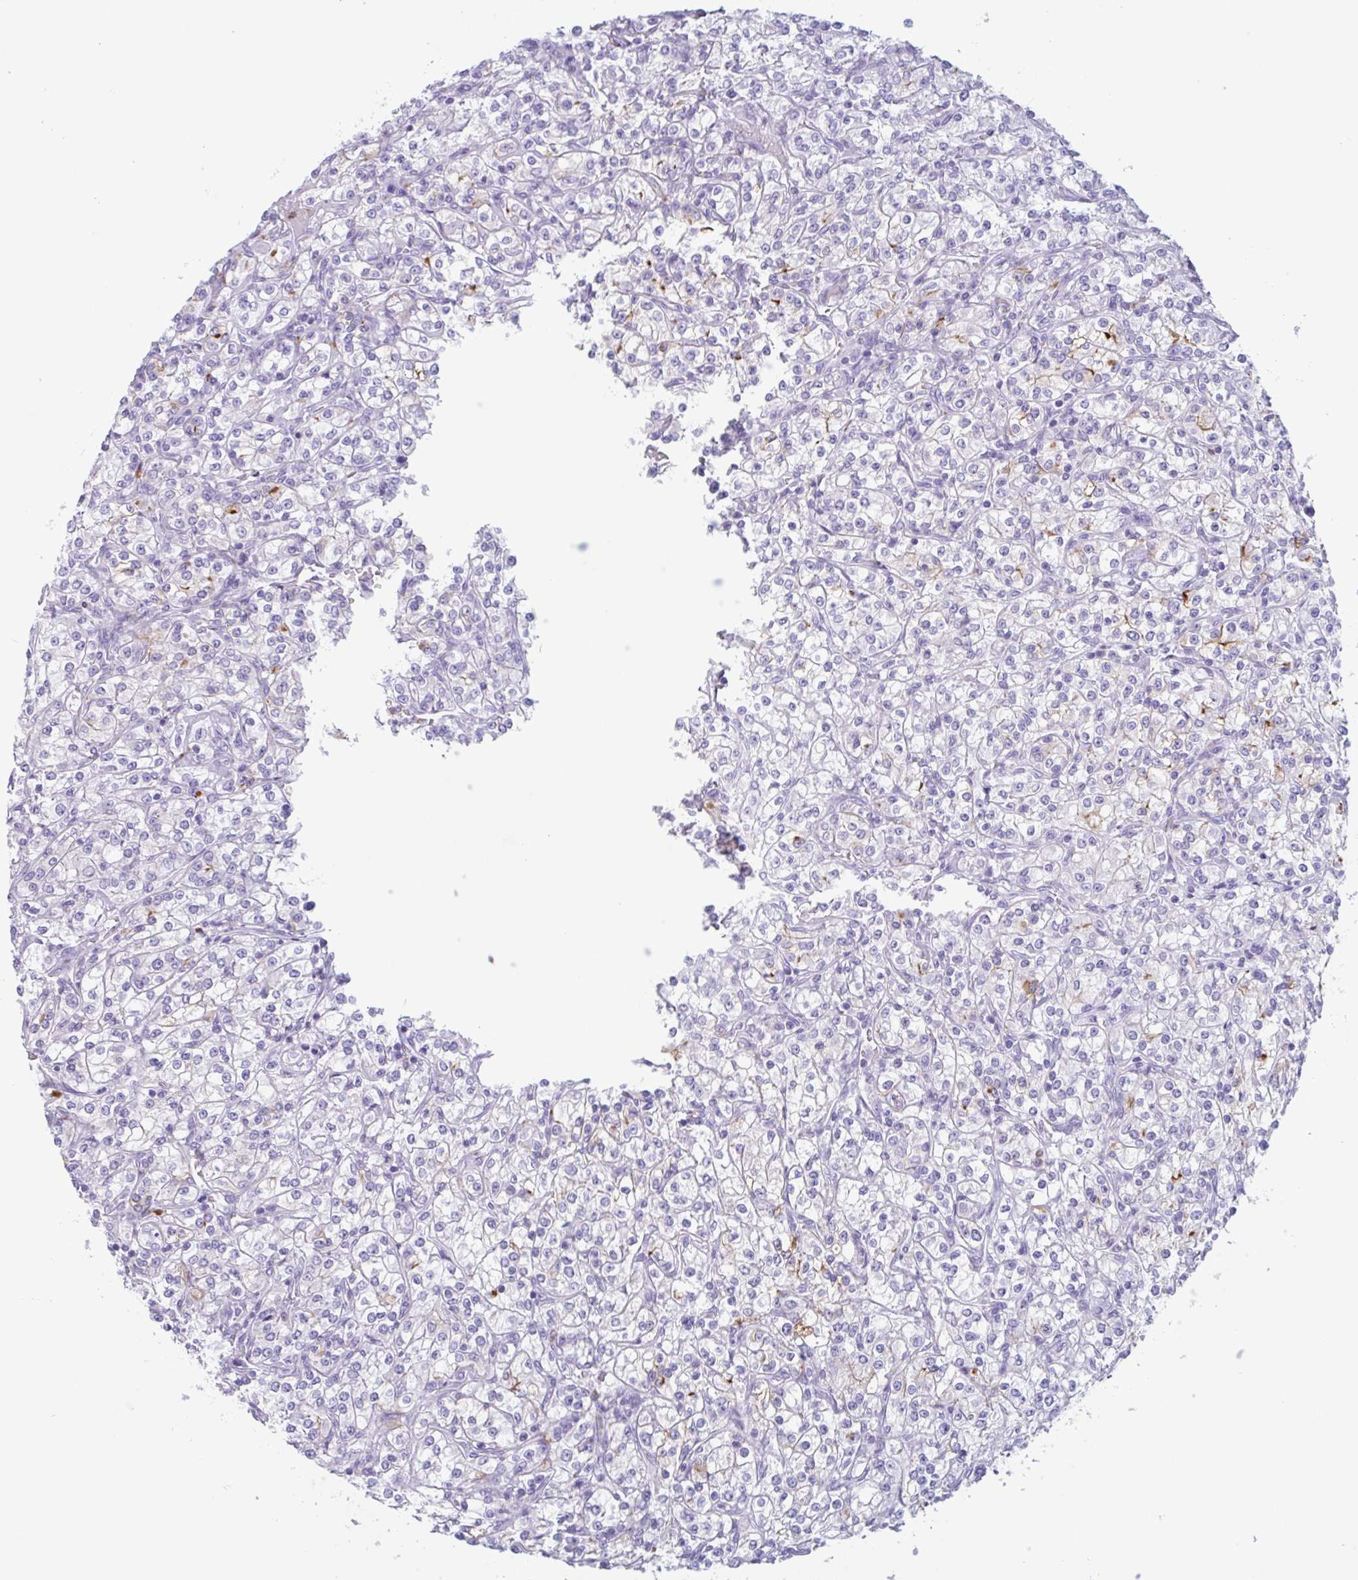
{"staining": {"intensity": "moderate", "quantity": "<25%", "location": "cytoplasmic/membranous"}, "tissue": "renal cancer", "cell_type": "Tumor cells", "image_type": "cancer", "snomed": [{"axis": "morphology", "description": "Adenocarcinoma, NOS"}, {"axis": "topography", "description": "Kidney"}], "caption": "Immunohistochemical staining of human renal cancer reveals low levels of moderate cytoplasmic/membranous expression in about <25% of tumor cells. Immunohistochemistry stains the protein in brown and the nuclei are stained blue.", "gene": "DTWD2", "patient": {"sex": "male", "age": 77}}